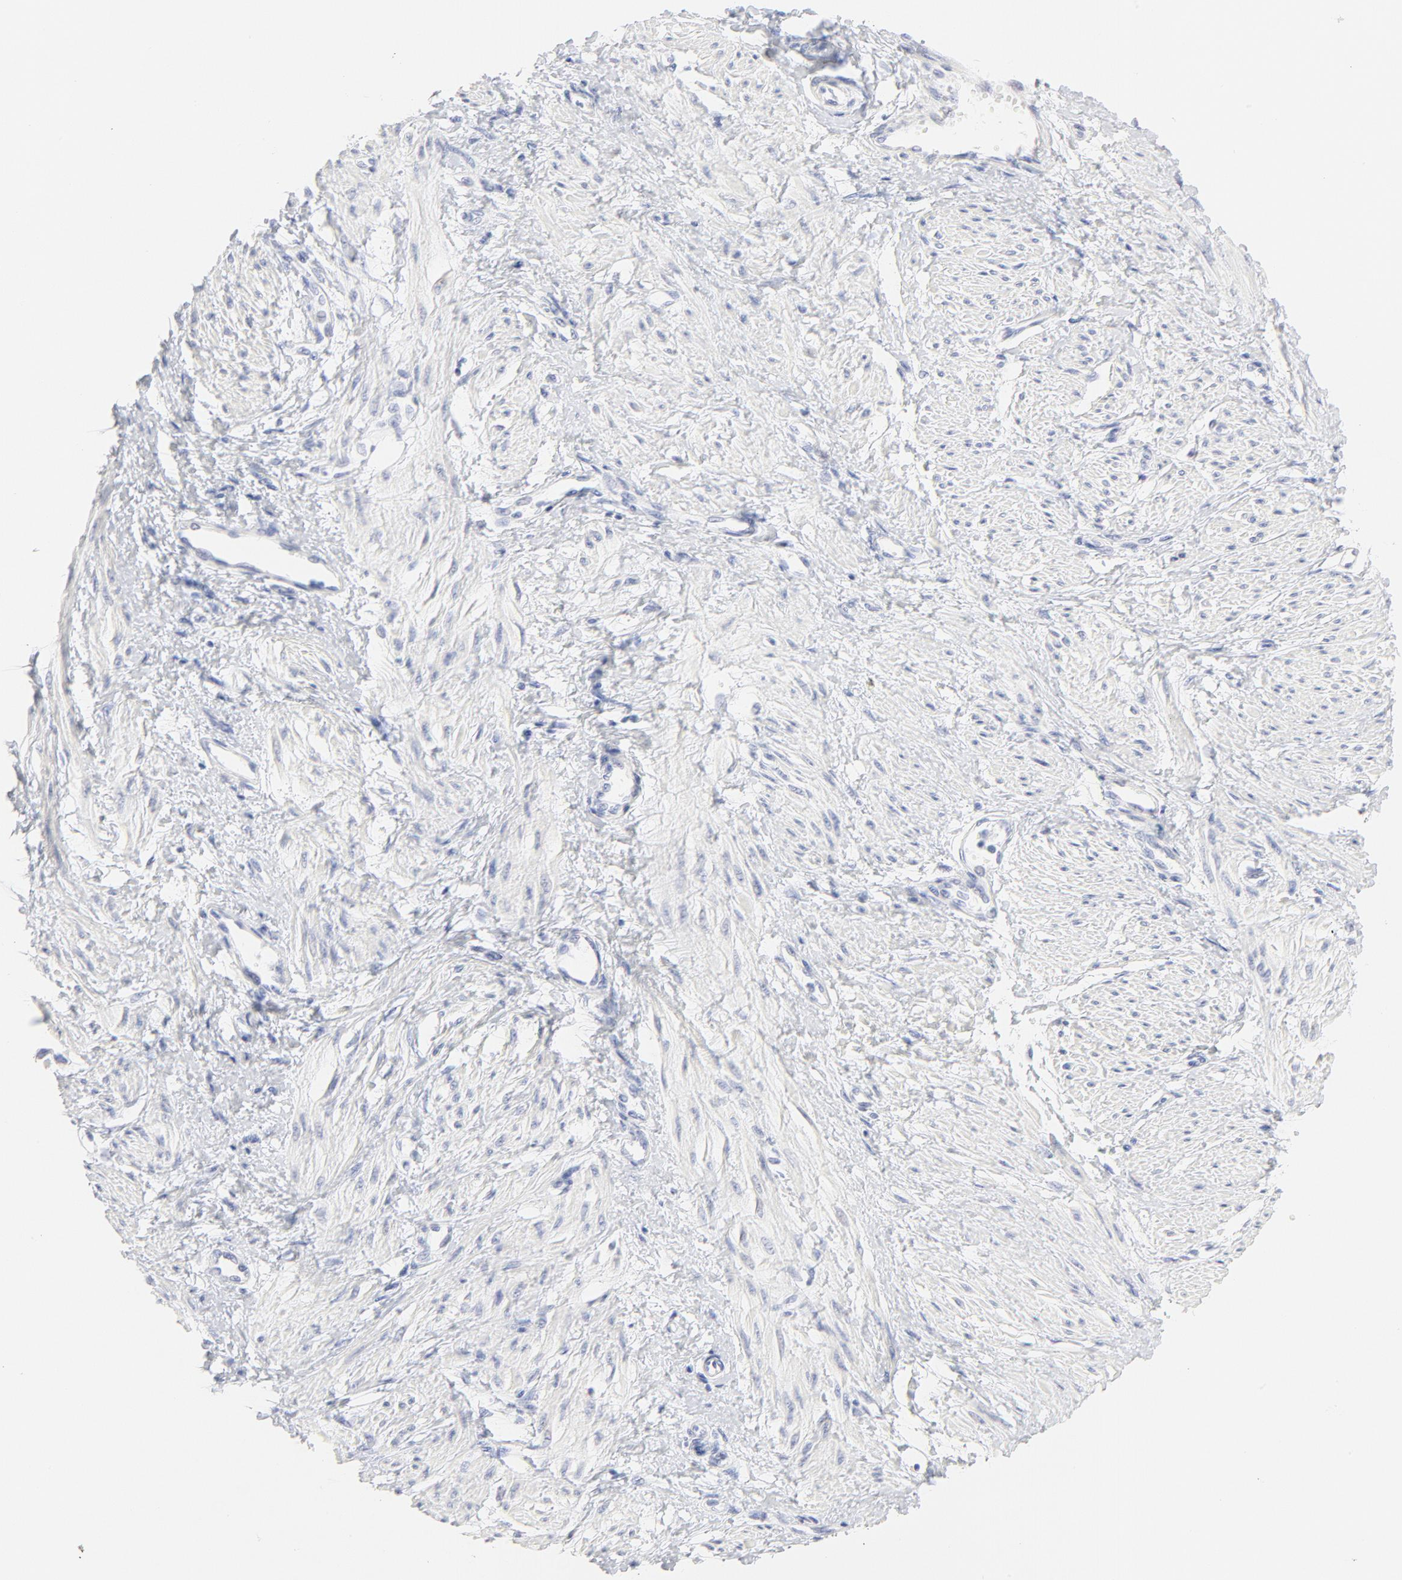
{"staining": {"intensity": "negative", "quantity": "none", "location": "none"}, "tissue": "smooth muscle", "cell_type": "Smooth muscle cells", "image_type": "normal", "snomed": [{"axis": "morphology", "description": "Normal tissue, NOS"}, {"axis": "topography", "description": "Smooth muscle"}, {"axis": "topography", "description": "Uterus"}], "caption": "DAB immunohistochemical staining of benign smooth muscle reveals no significant expression in smooth muscle cells.", "gene": "ELF3", "patient": {"sex": "female", "age": 39}}